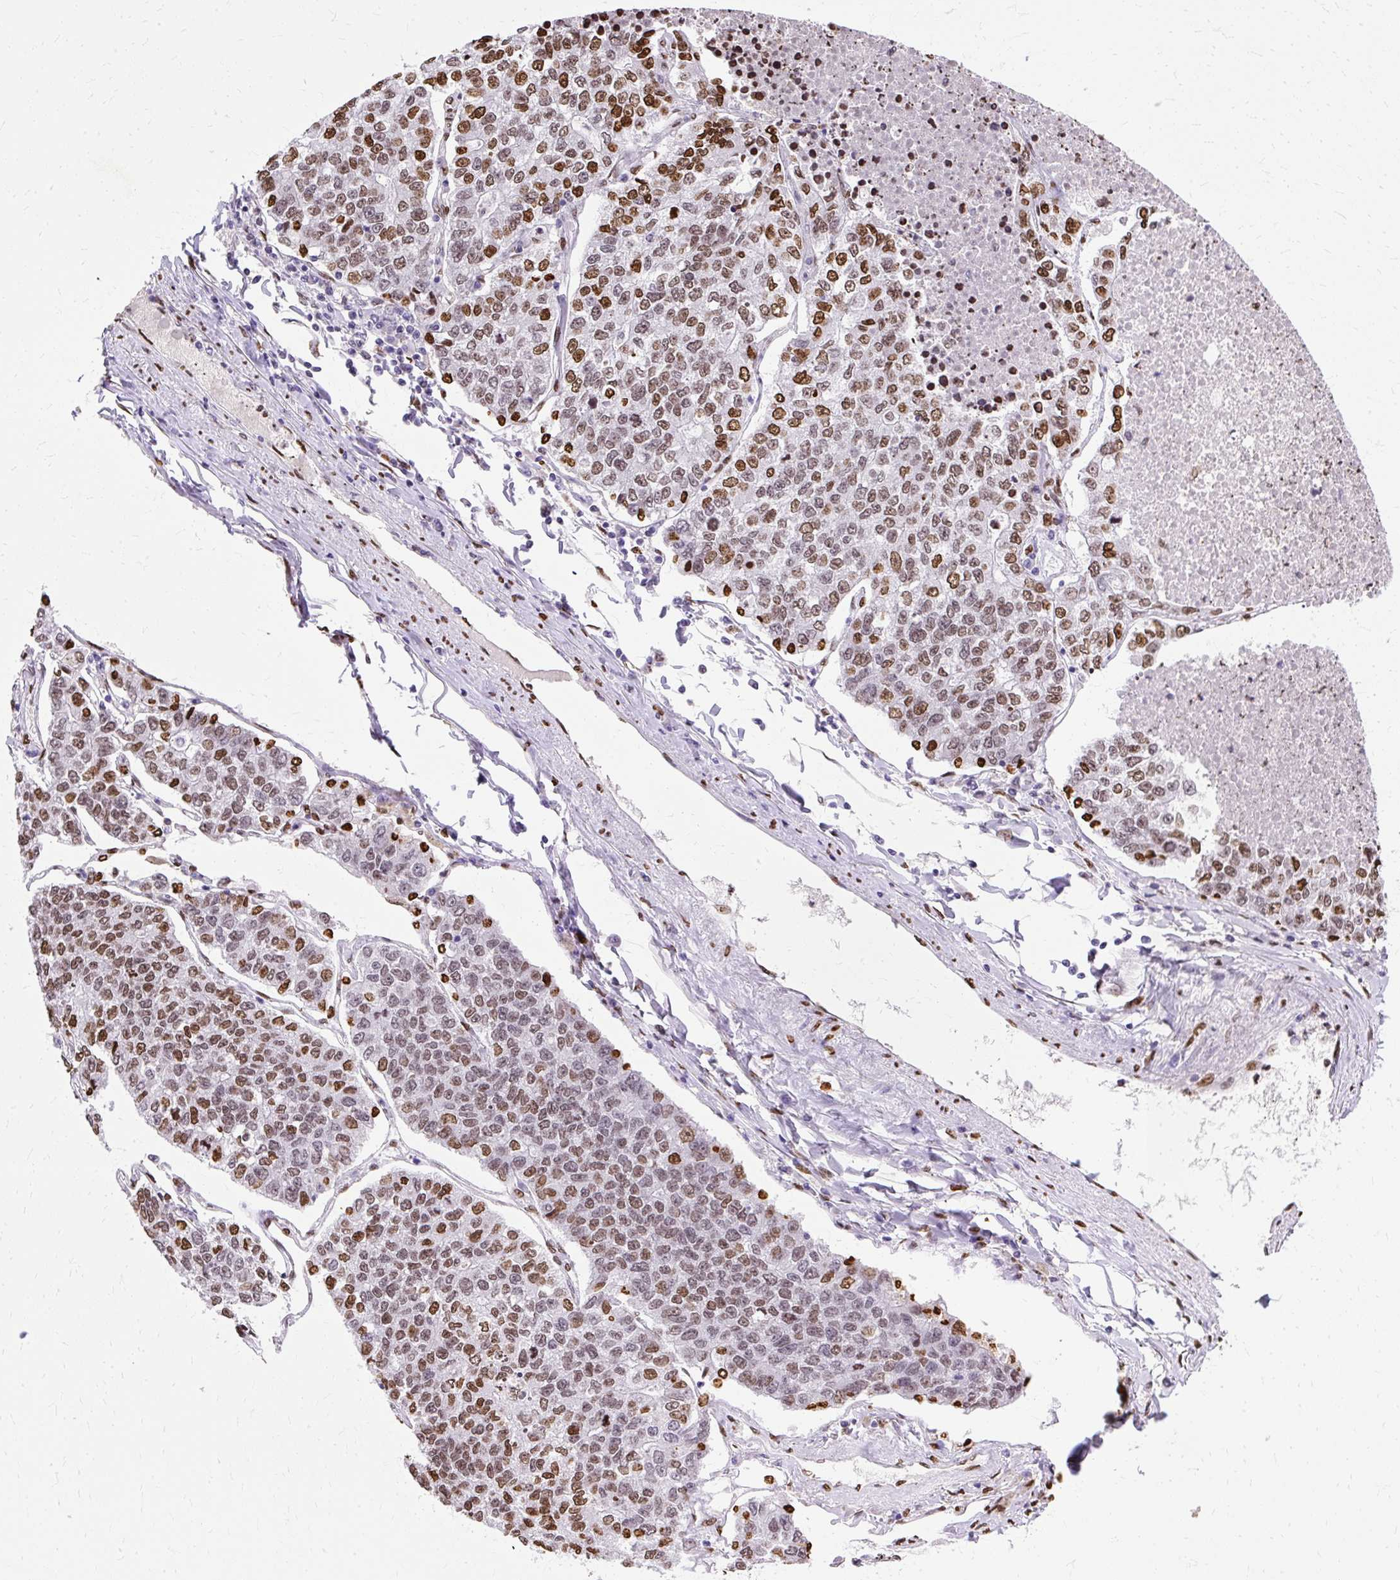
{"staining": {"intensity": "moderate", "quantity": ">75%", "location": "nuclear"}, "tissue": "lung cancer", "cell_type": "Tumor cells", "image_type": "cancer", "snomed": [{"axis": "morphology", "description": "Adenocarcinoma, NOS"}, {"axis": "topography", "description": "Lung"}], "caption": "Immunohistochemical staining of human adenocarcinoma (lung) demonstrates medium levels of moderate nuclear protein positivity in about >75% of tumor cells.", "gene": "TMEM184C", "patient": {"sex": "male", "age": 49}}